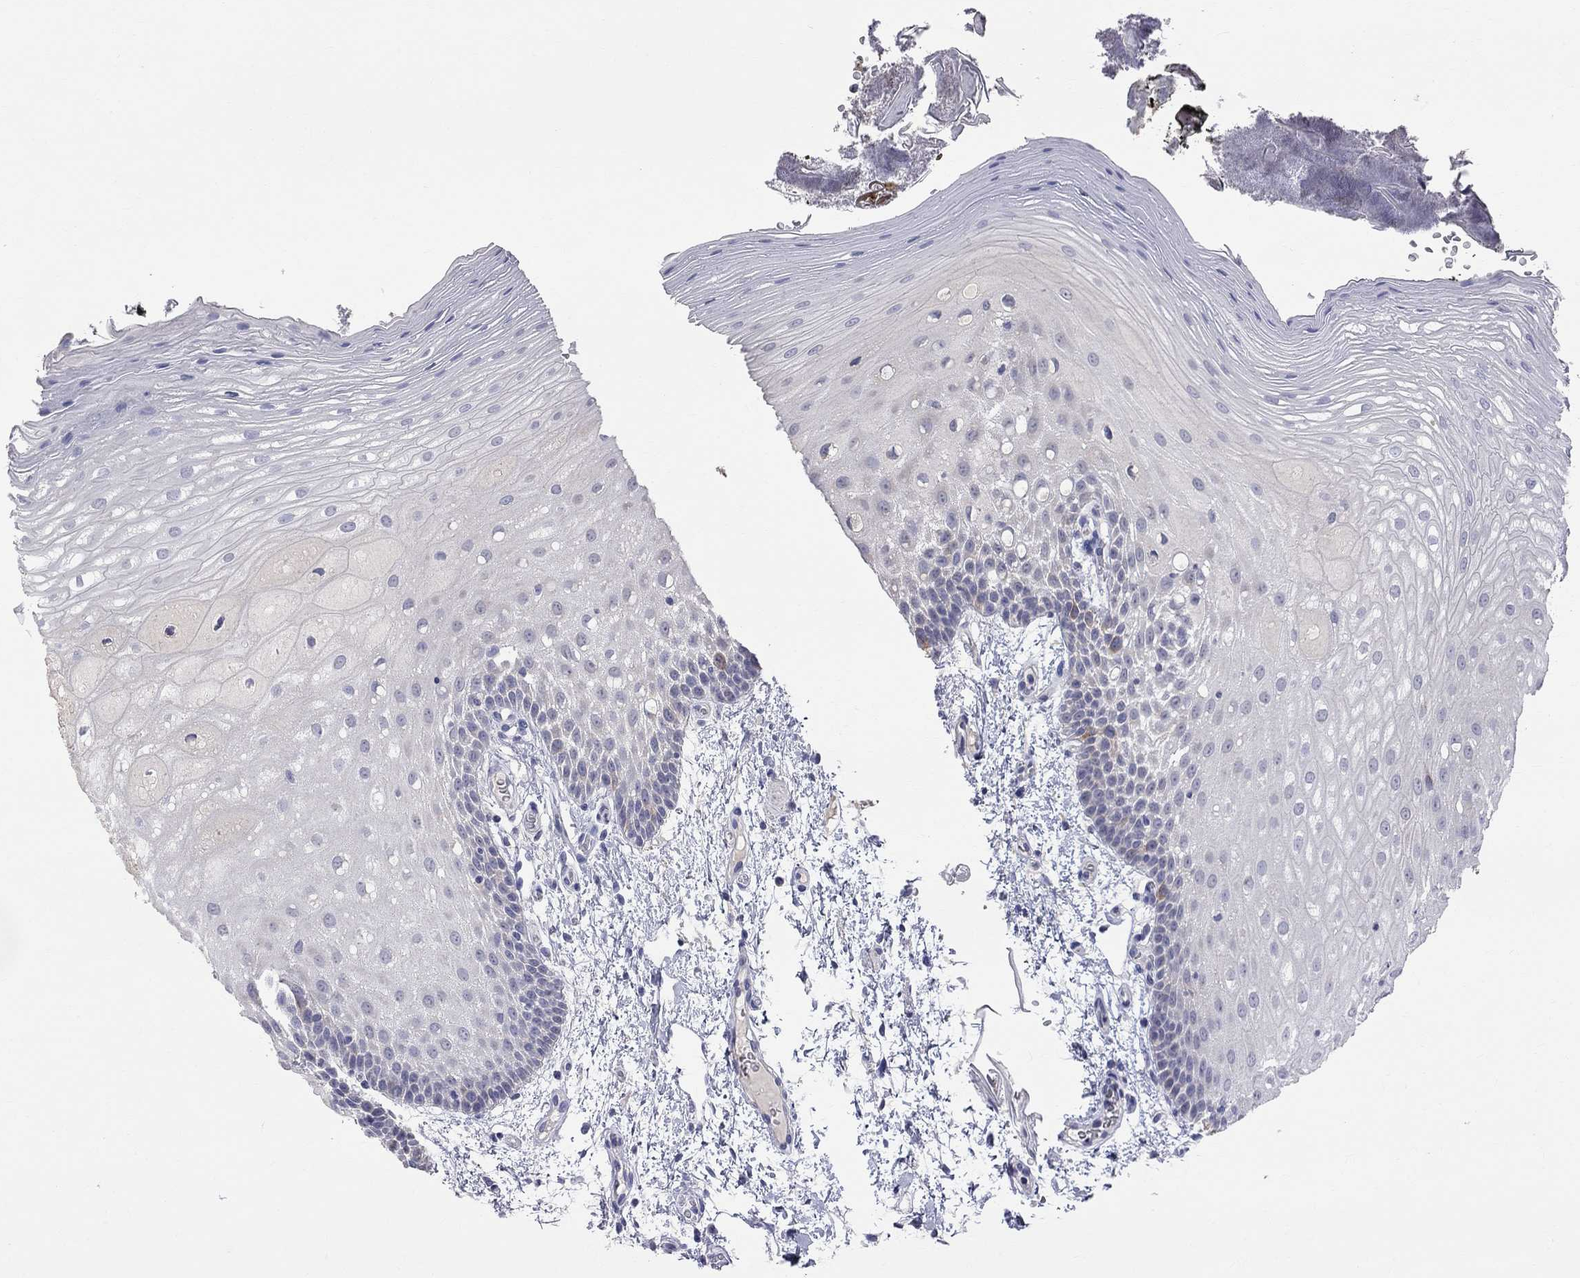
{"staining": {"intensity": "negative", "quantity": "none", "location": "none"}, "tissue": "oral mucosa", "cell_type": "Squamous epithelial cells", "image_type": "normal", "snomed": [{"axis": "morphology", "description": "Normal tissue, NOS"}, {"axis": "morphology", "description": "Squamous cell carcinoma, NOS"}, {"axis": "topography", "description": "Oral tissue"}, {"axis": "topography", "description": "Head-Neck"}], "caption": "DAB (3,3'-diaminobenzidine) immunohistochemical staining of unremarkable oral mucosa displays no significant staining in squamous epithelial cells.", "gene": "CKAP2", "patient": {"sex": "male", "age": 69}}